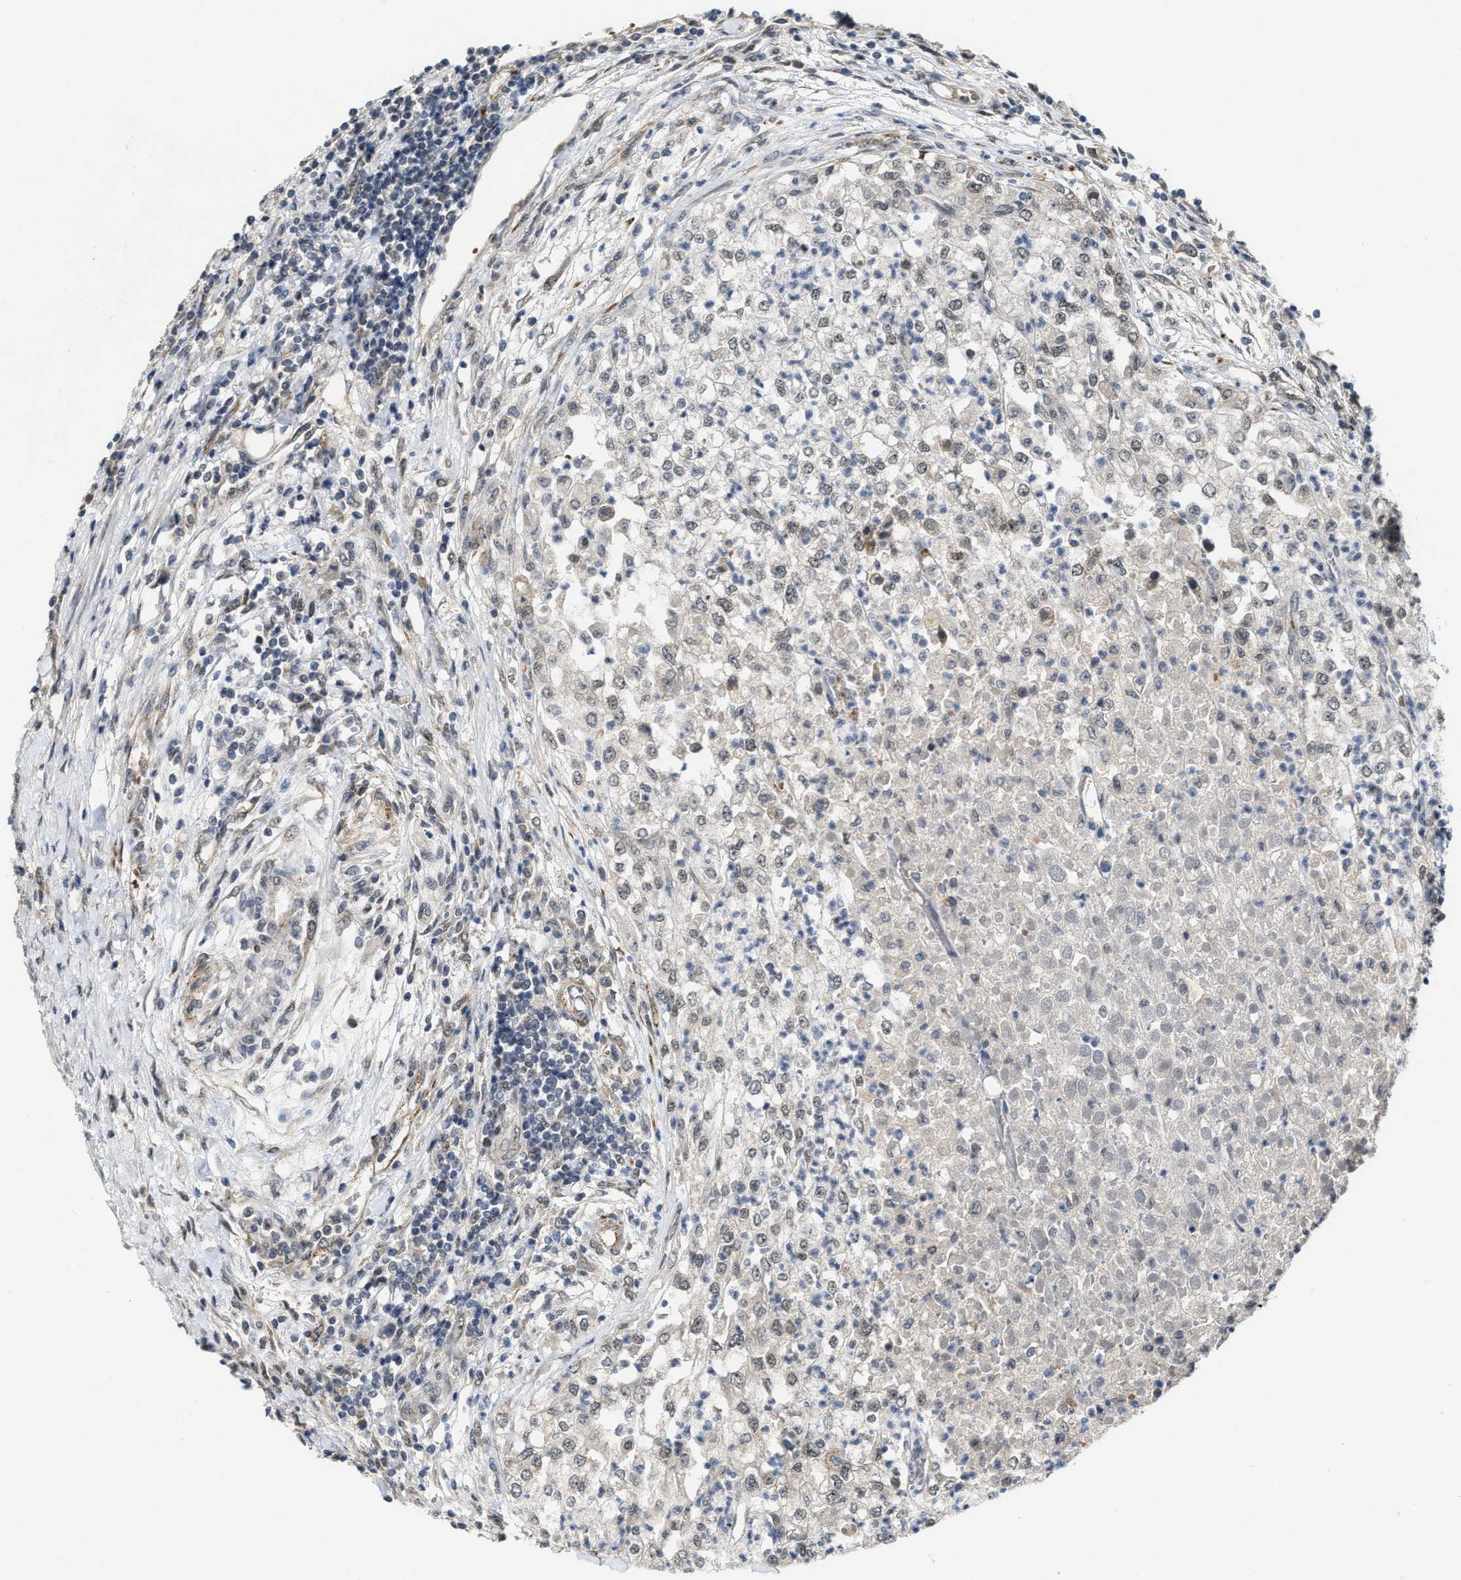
{"staining": {"intensity": "negative", "quantity": "none", "location": "none"}, "tissue": "renal cancer", "cell_type": "Tumor cells", "image_type": "cancer", "snomed": [{"axis": "morphology", "description": "Adenocarcinoma, NOS"}, {"axis": "topography", "description": "Kidney"}], "caption": "Immunohistochemistry (IHC) of renal cancer shows no positivity in tumor cells.", "gene": "KIF24", "patient": {"sex": "female", "age": 54}}